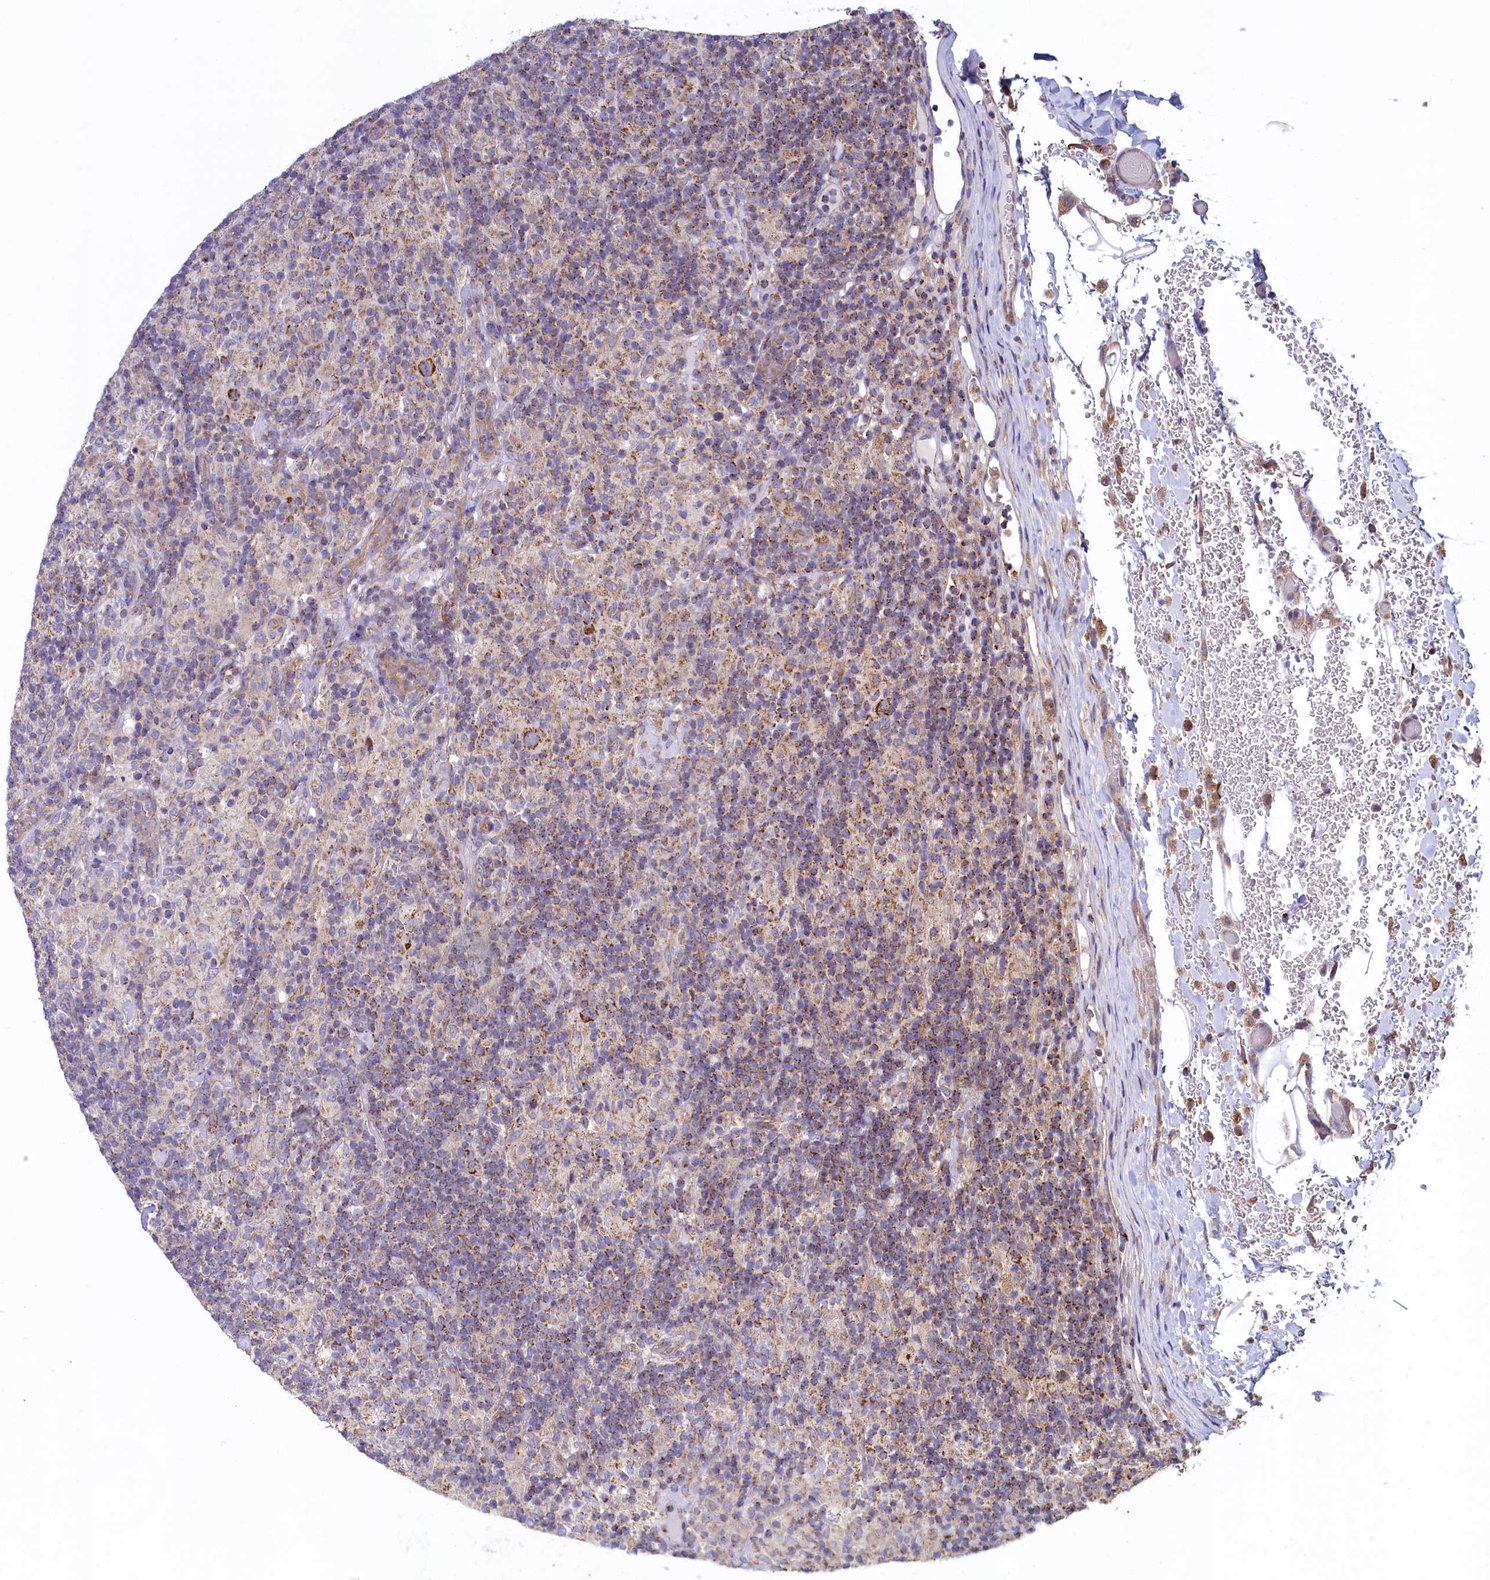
{"staining": {"intensity": "moderate", "quantity": ">75%", "location": "cytoplasmic/membranous"}, "tissue": "lymphoma", "cell_type": "Tumor cells", "image_type": "cancer", "snomed": [{"axis": "morphology", "description": "Hodgkin's disease, NOS"}, {"axis": "topography", "description": "Lymph node"}], "caption": "This is an image of immunohistochemistry staining of lymphoma, which shows moderate staining in the cytoplasmic/membranous of tumor cells.", "gene": "SPATA2L", "patient": {"sex": "male", "age": 70}}